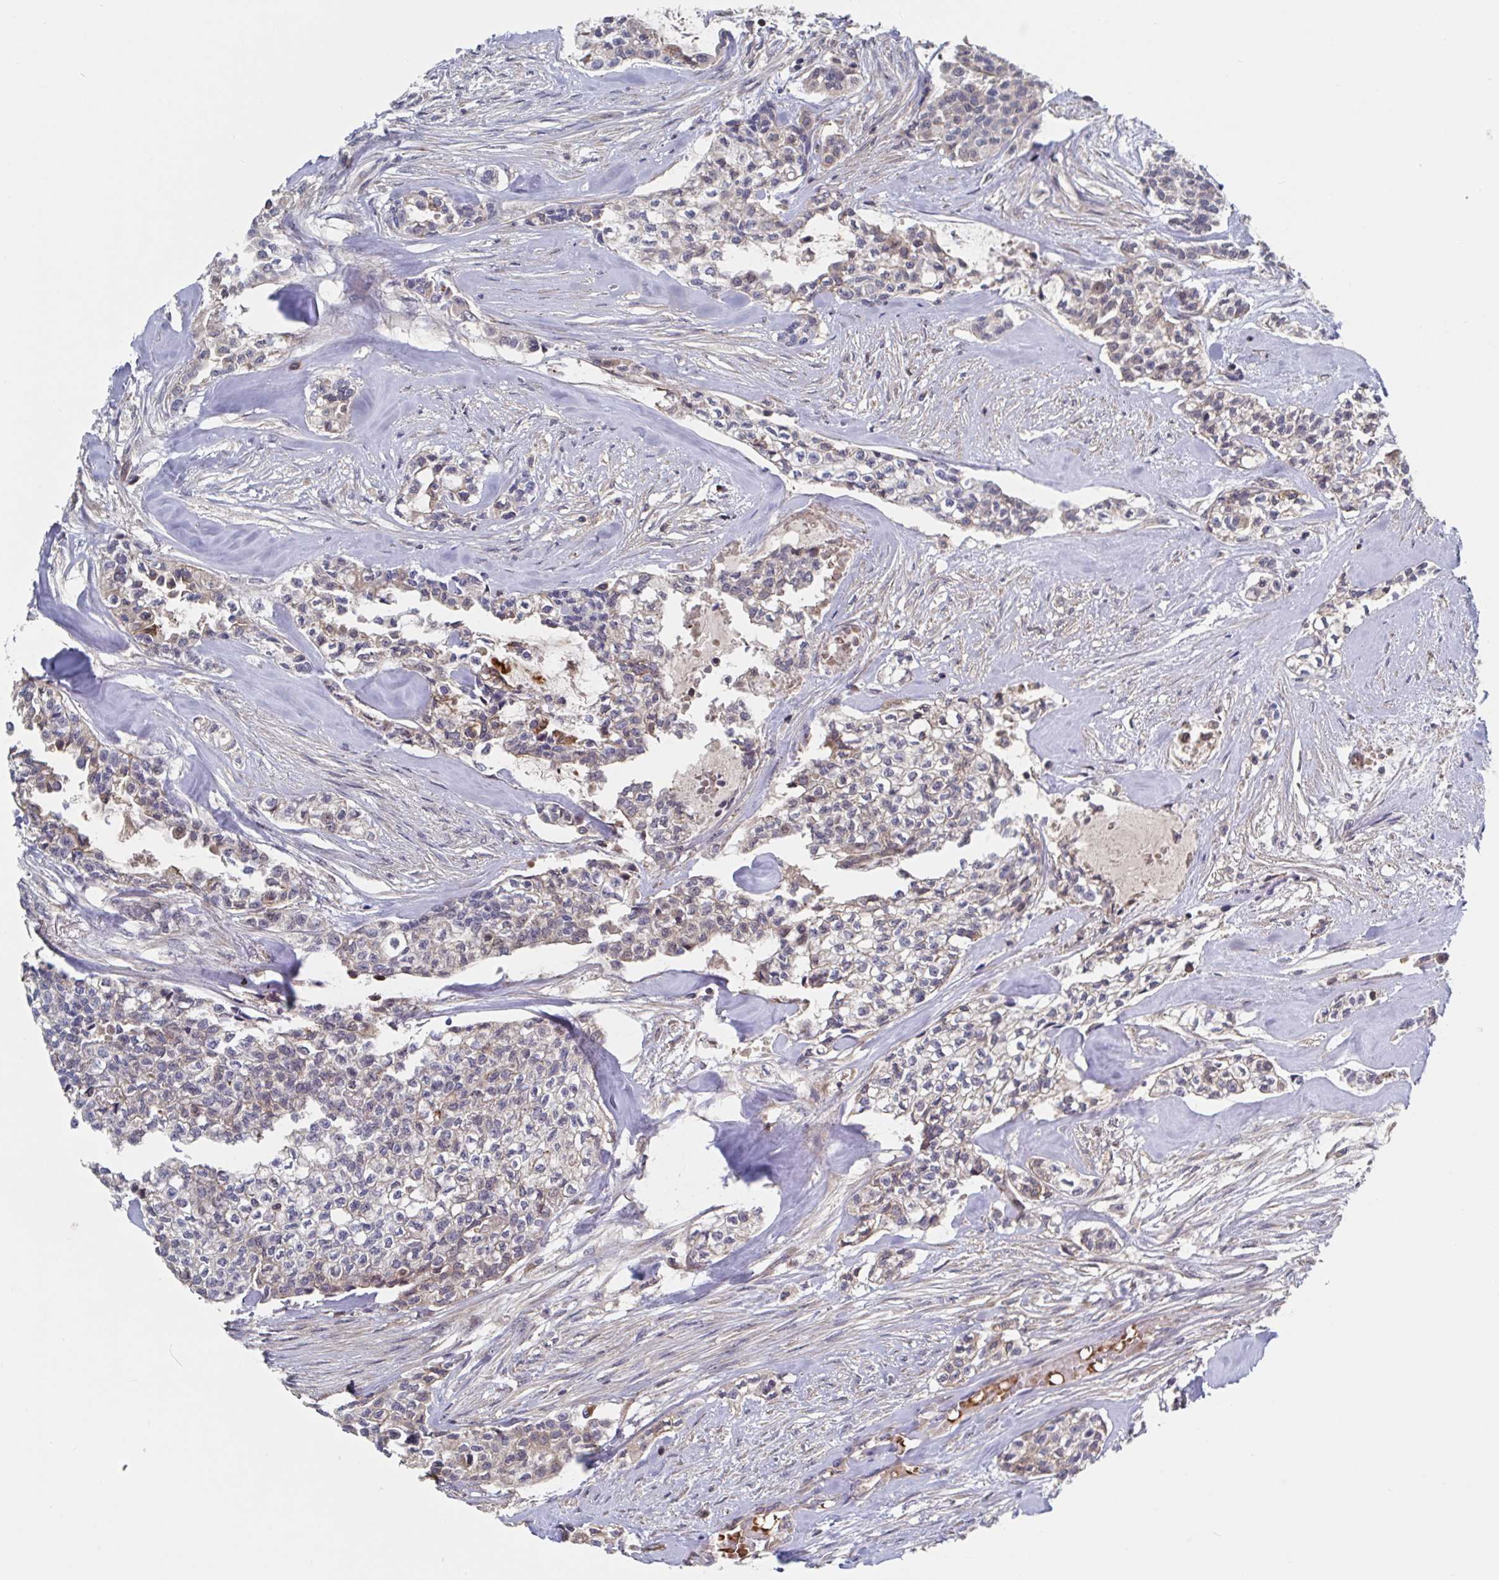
{"staining": {"intensity": "moderate", "quantity": "<25%", "location": "cytoplasmic/membranous"}, "tissue": "head and neck cancer", "cell_type": "Tumor cells", "image_type": "cancer", "snomed": [{"axis": "morphology", "description": "Adenocarcinoma, NOS"}, {"axis": "topography", "description": "Head-Neck"}], "caption": "Immunohistochemical staining of adenocarcinoma (head and neck) displays low levels of moderate cytoplasmic/membranous protein staining in approximately <25% of tumor cells.", "gene": "DHRS12", "patient": {"sex": "male", "age": 81}}